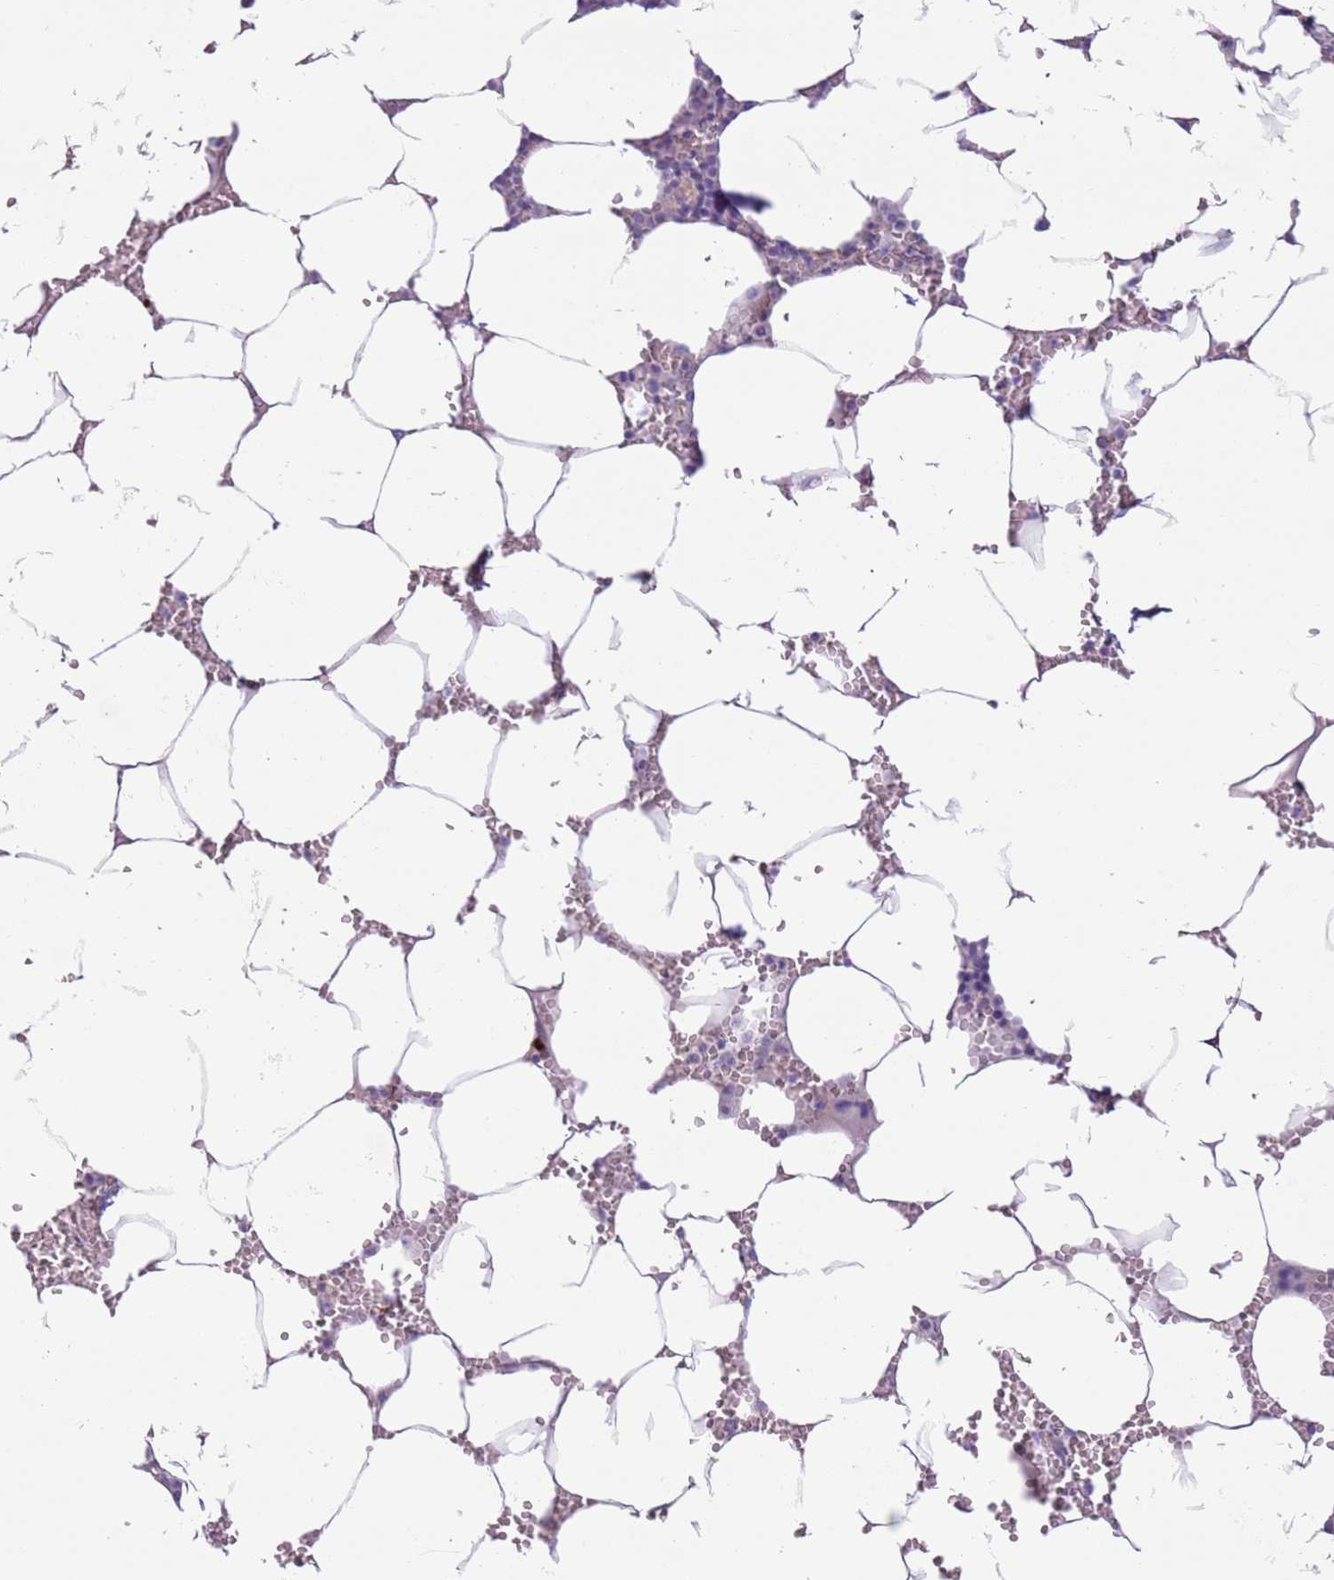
{"staining": {"intensity": "negative", "quantity": "none", "location": "none"}, "tissue": "bone marrow", "cell_type": "Hematopoietic cells", "image_type": "normal", "snomed": [{"axis": "morphology", "description": "Normal tissue, NOS"}, {"axis": "topography", "description": "Bone marrow"}], "caption": "This is a image of immunohistochemistry (IHC) staining of normal bone marrow, which shows no positivity in hematopoietic cells.", "gene": "ZNF239", "patient": {"sex": "male", "age": 70}}